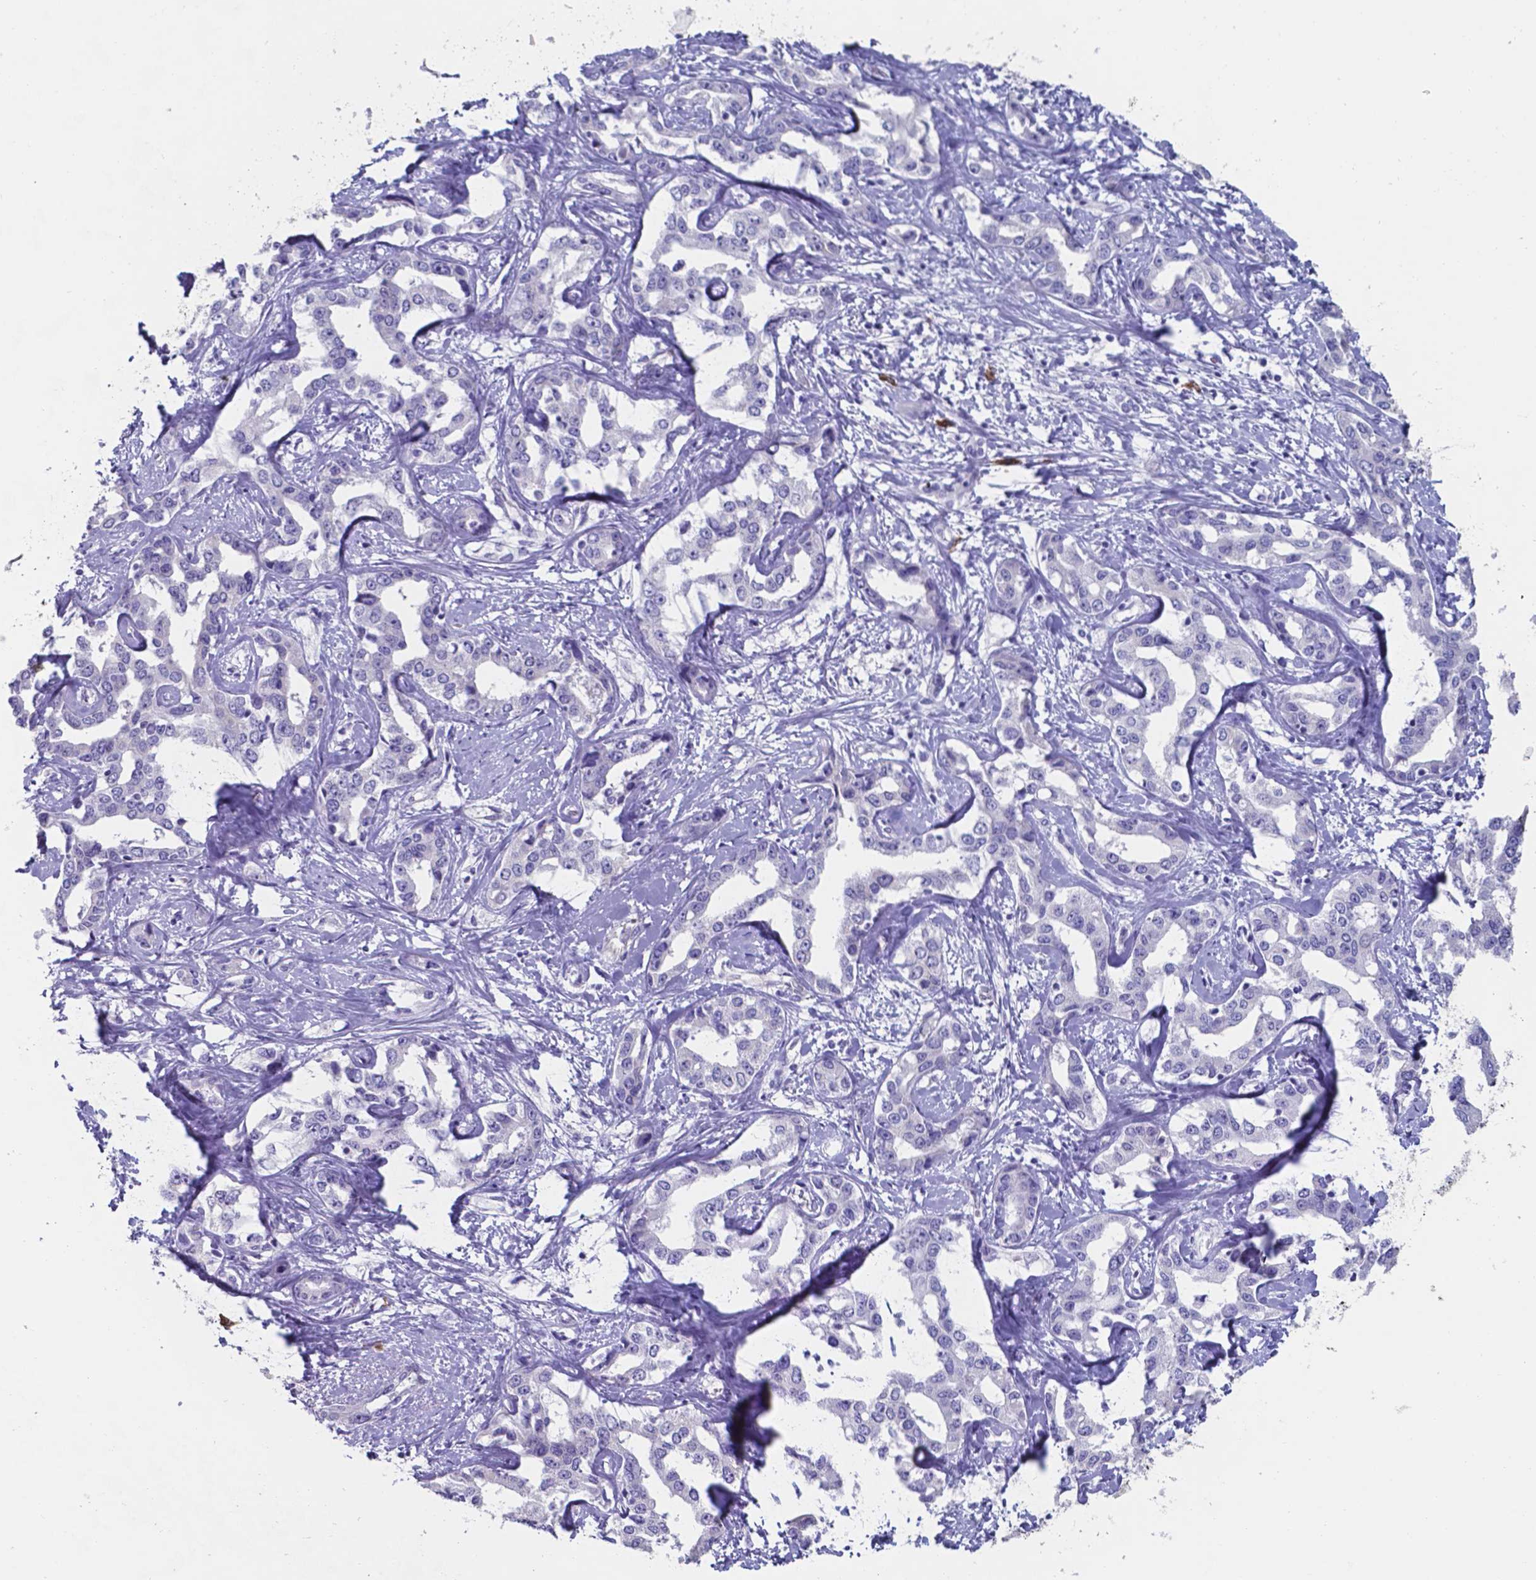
{"staining": {"intensity": "negative", "quantity": "none", "location": "none"}, "tissue": "liver cancer", "cell_type": "Tumor cells", "image_type": "cancer", "snomed": [{"axis": "morphology", "description": "Cholangiocarcinoma"}, {"axis": "topography", "description": "Liver"}], "caption": "Tumor cells show no significant protein expression in liver cancer (cholangiocarcinoma).", "gene": "UBE2J1", "patient": {"sex": "male", "age": 59}}